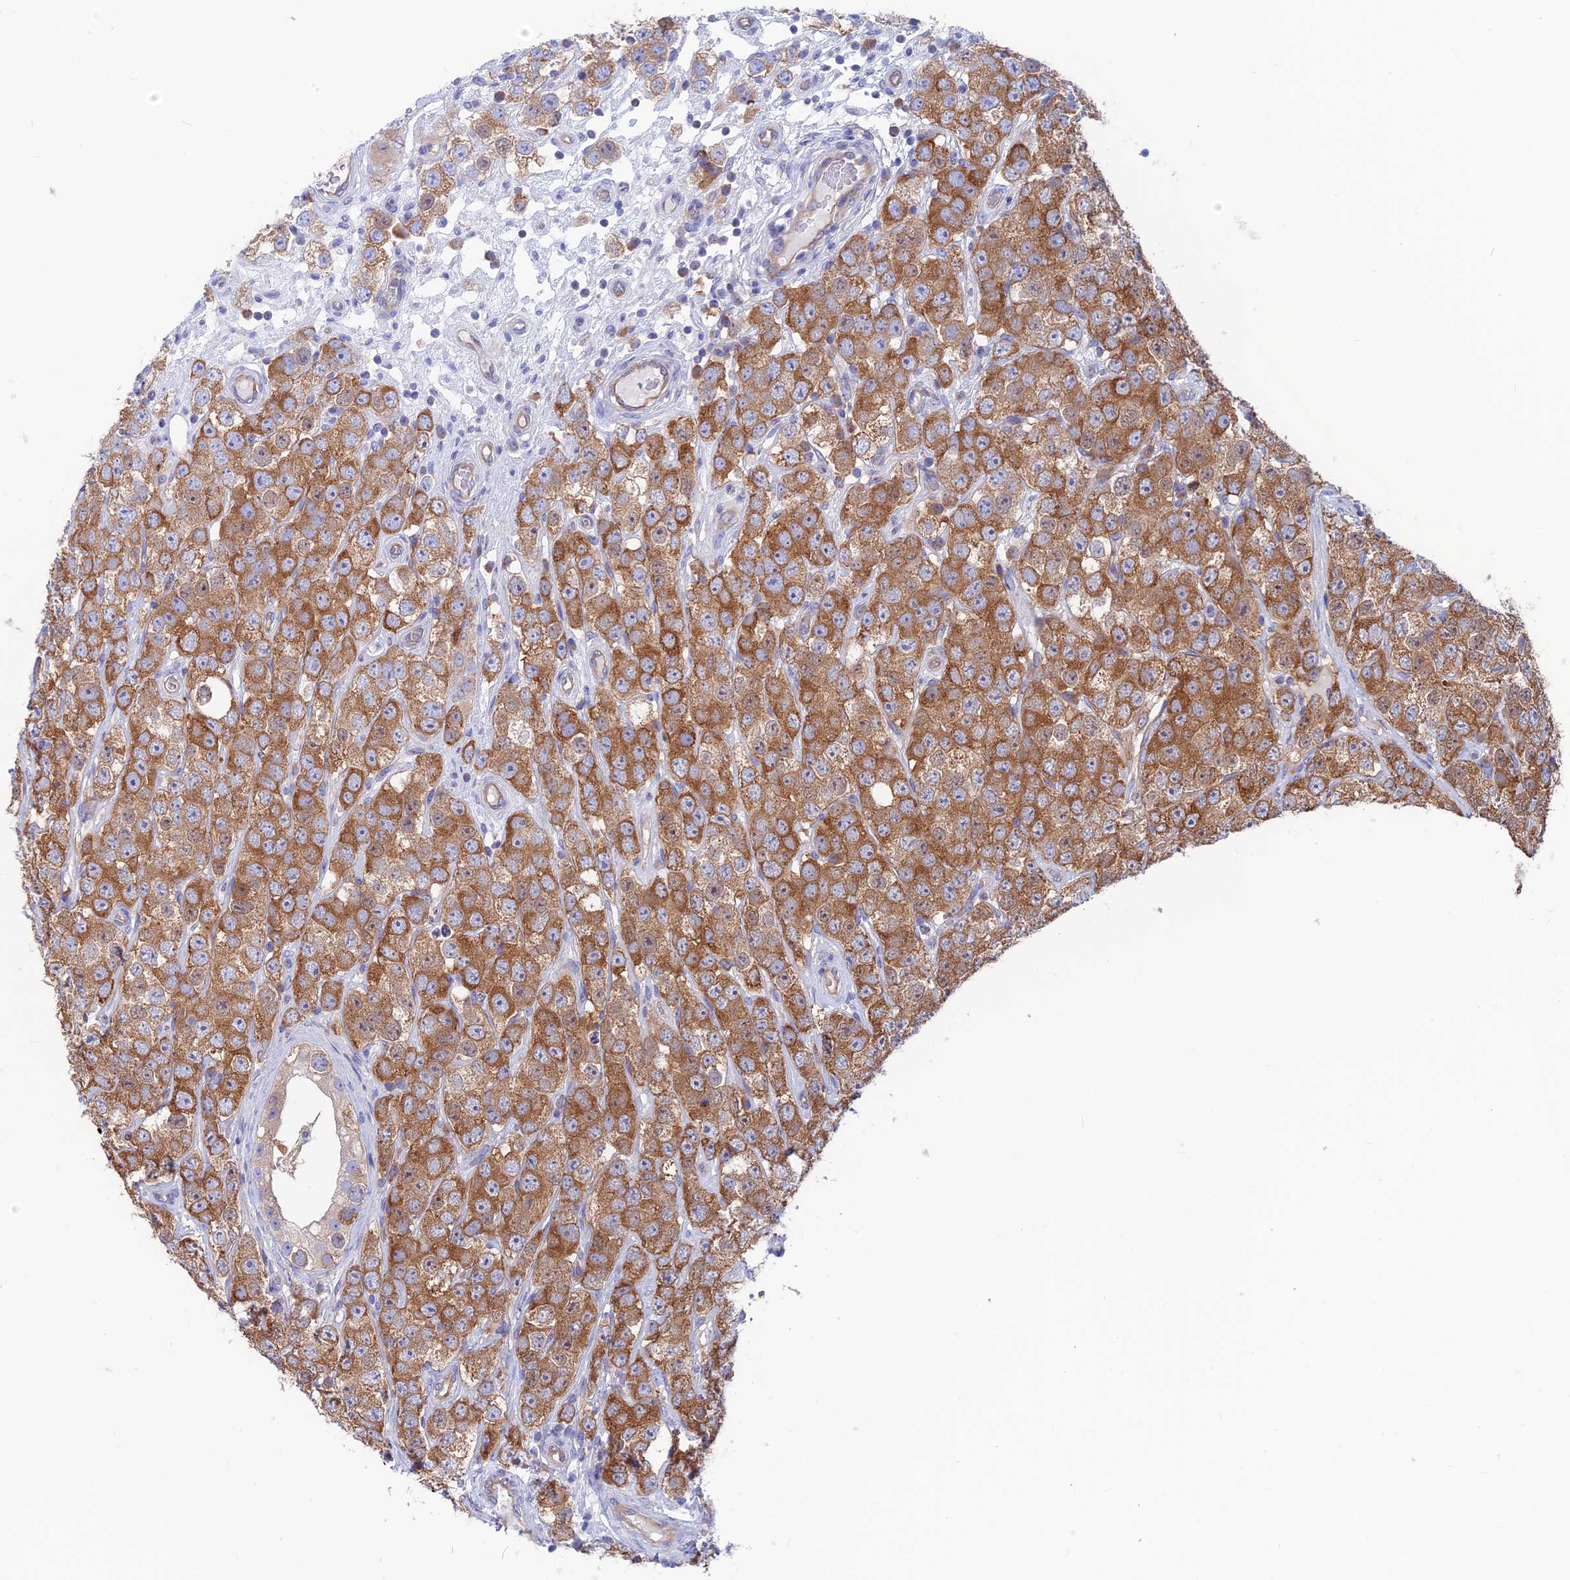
{"staining": {"intensity": "moderate", "quantity": ">75%", "location": "cytoplasmic/membranous"}, "tissue": "testis cancer", "cell_type": "Tumor cells", "image_type": "cancer", "snomed": [{"axis": "morphology", "description": "Seminoma, NOS"}, {"axis": "topography", "description": "Testis"}], "caption": "This photomicrograph shows IHC staining of testis seminoma, with medium moderate cytoplasmic/membranous expression in approximately >75% of tumor cells.", "gene": "LZTFL1", "patient": {"sex": "male", "age": 28}}